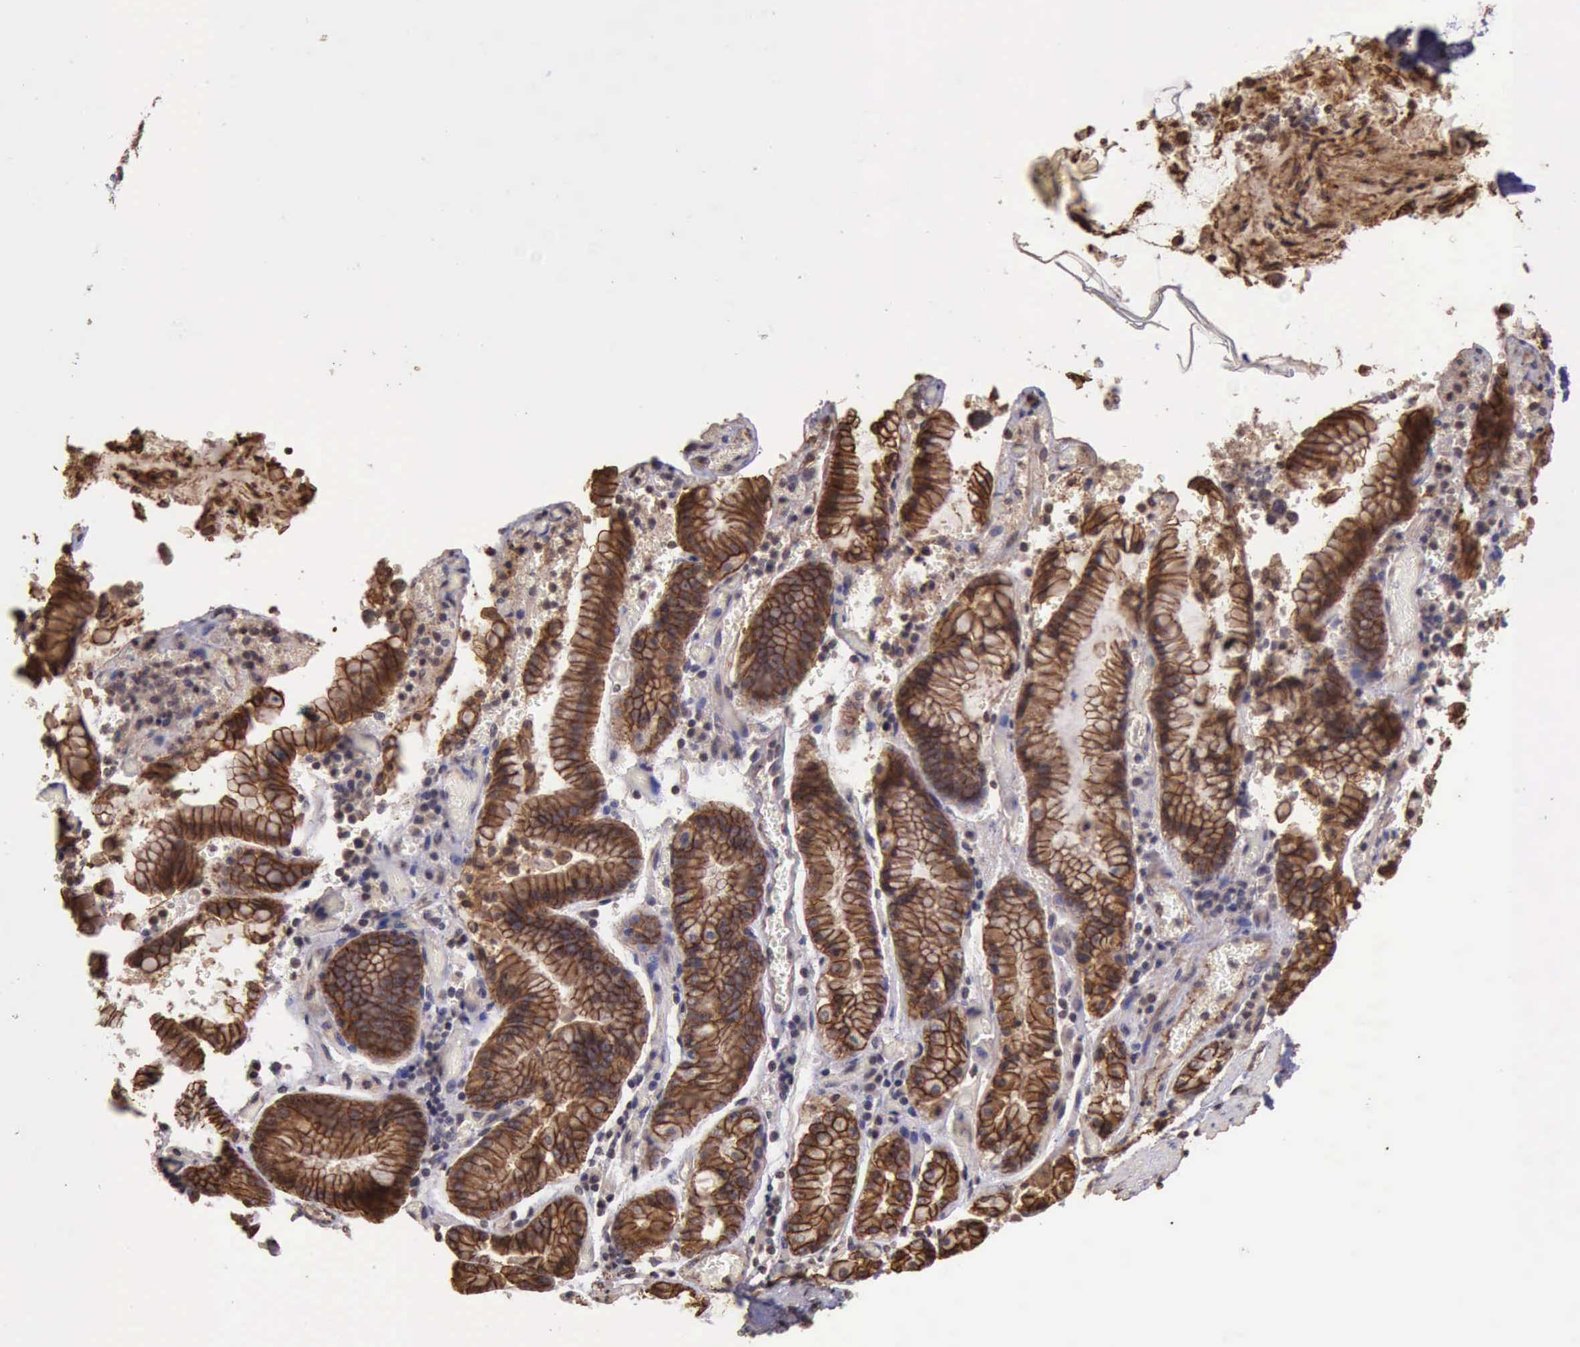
{"staining": {"intensity": "moderate", "quantity": ">75%", "location": "cytoplasmic/membranous"}, "tissue": "stomach cancer", "cell_type": "Tumor cells", "image_type": "cancer", "snomed": [{"axis": "morphology", "description": "Adenocarcinoma, NOS"}, {"axis": "topography", "description": "Stomach, upper"}], "caption": "Approximately >75% of tumor cells in stomach adenocarcinoma reveal moderate cytoplasmic/membranous protein staining as visualized by brown immunohistochemical staining.", "gene": "CTNNB1", "patient": {"sex": "male", "age": 71}}